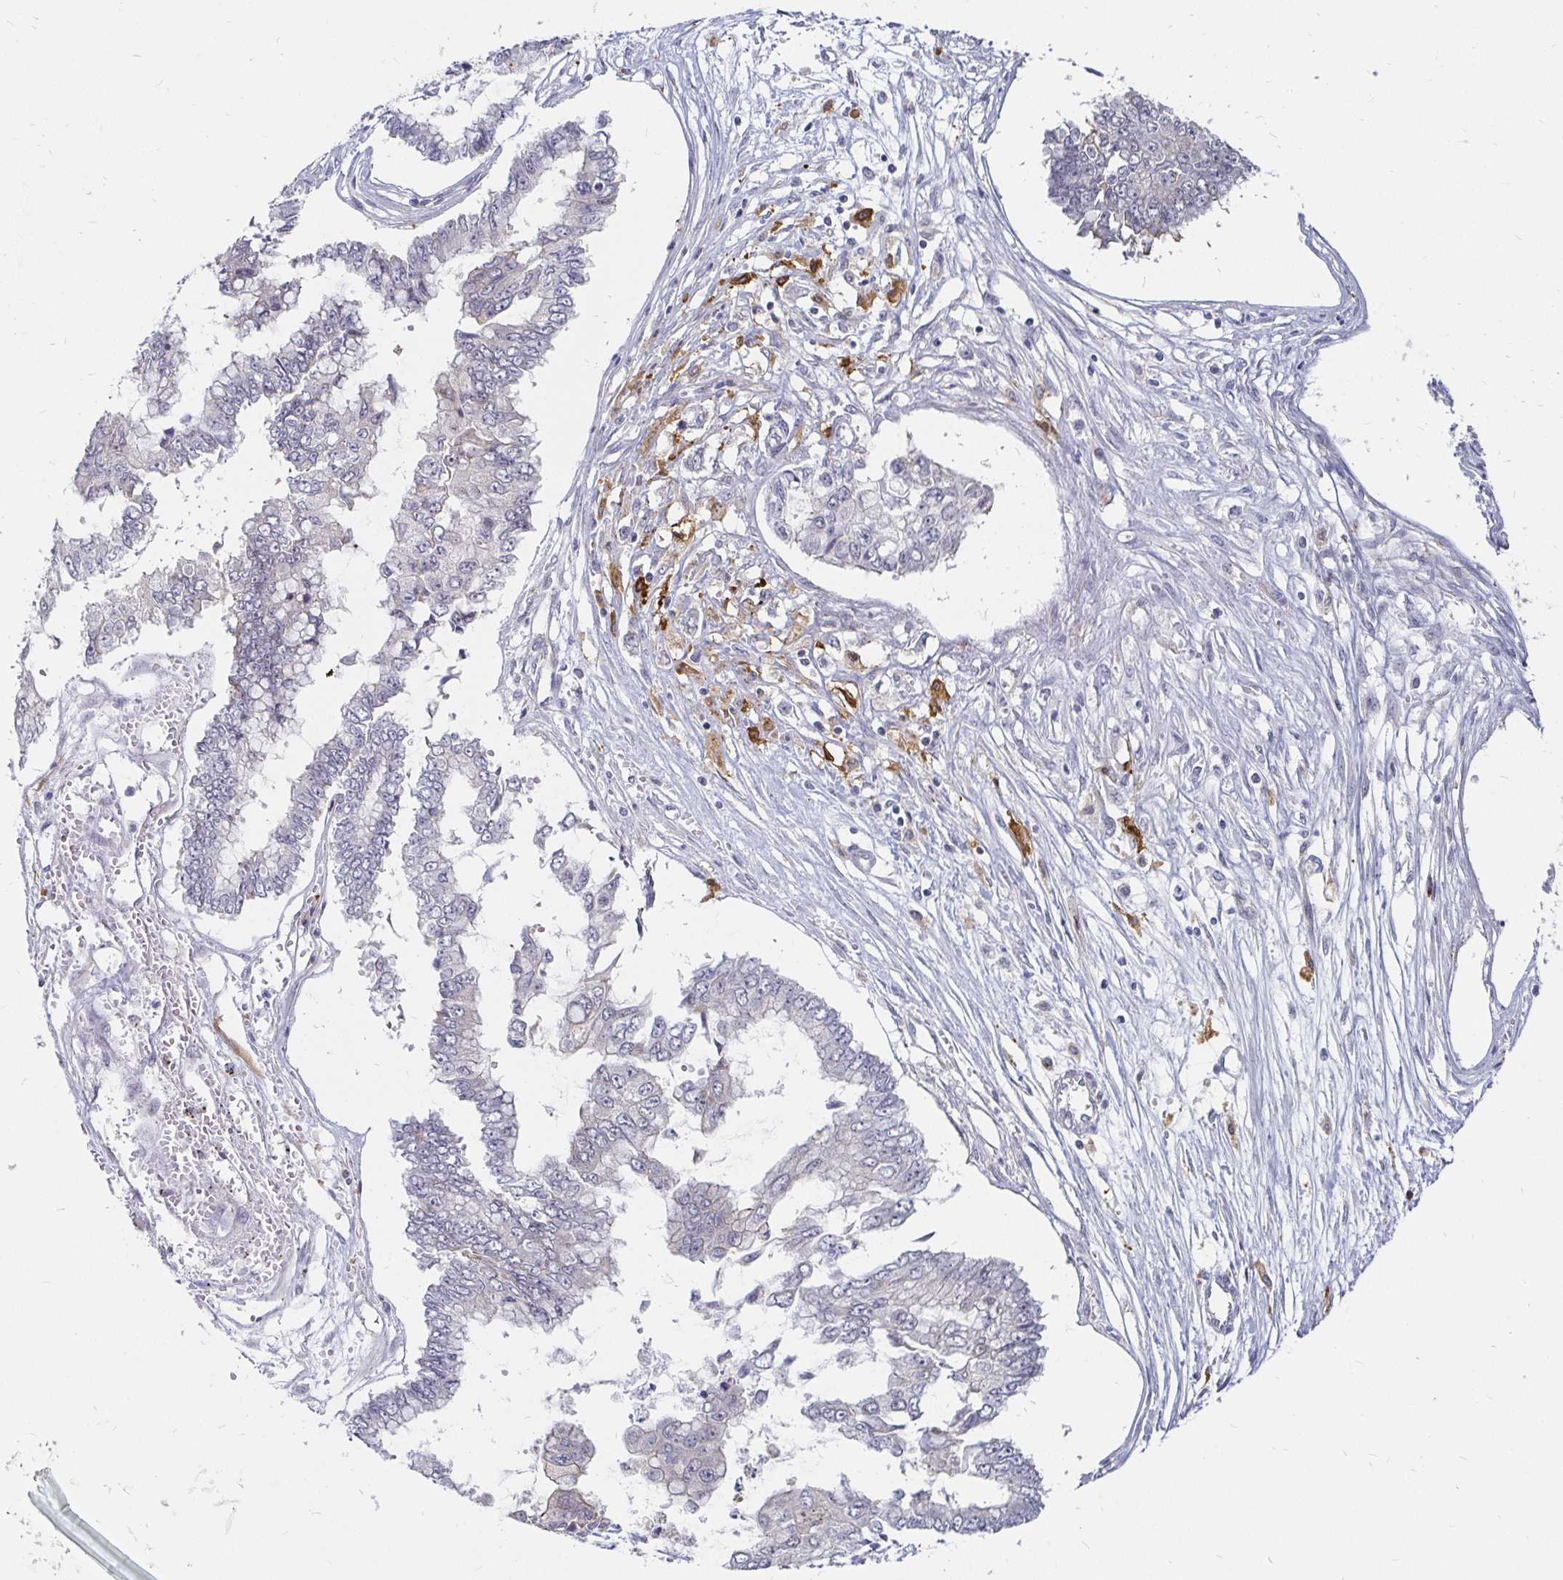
{"staining": {"intensity": "negative", "quantity": "none", "location": "none"}, "tissue": "ovarian cancer", "cell_type": "Tumor cells", "image_type": "cancer", "snomed": [{"axis": "morphology", "description": "Cystadenocarcinoma, mucinous, NOS"}, {"axis": "topography", "description": "Ovary"}], "caption": "Tumor cells show no significant protein staining in ovarian cancer.", "gene": "CCDC85A", "patient": {"sex": "female", "age": 72}}